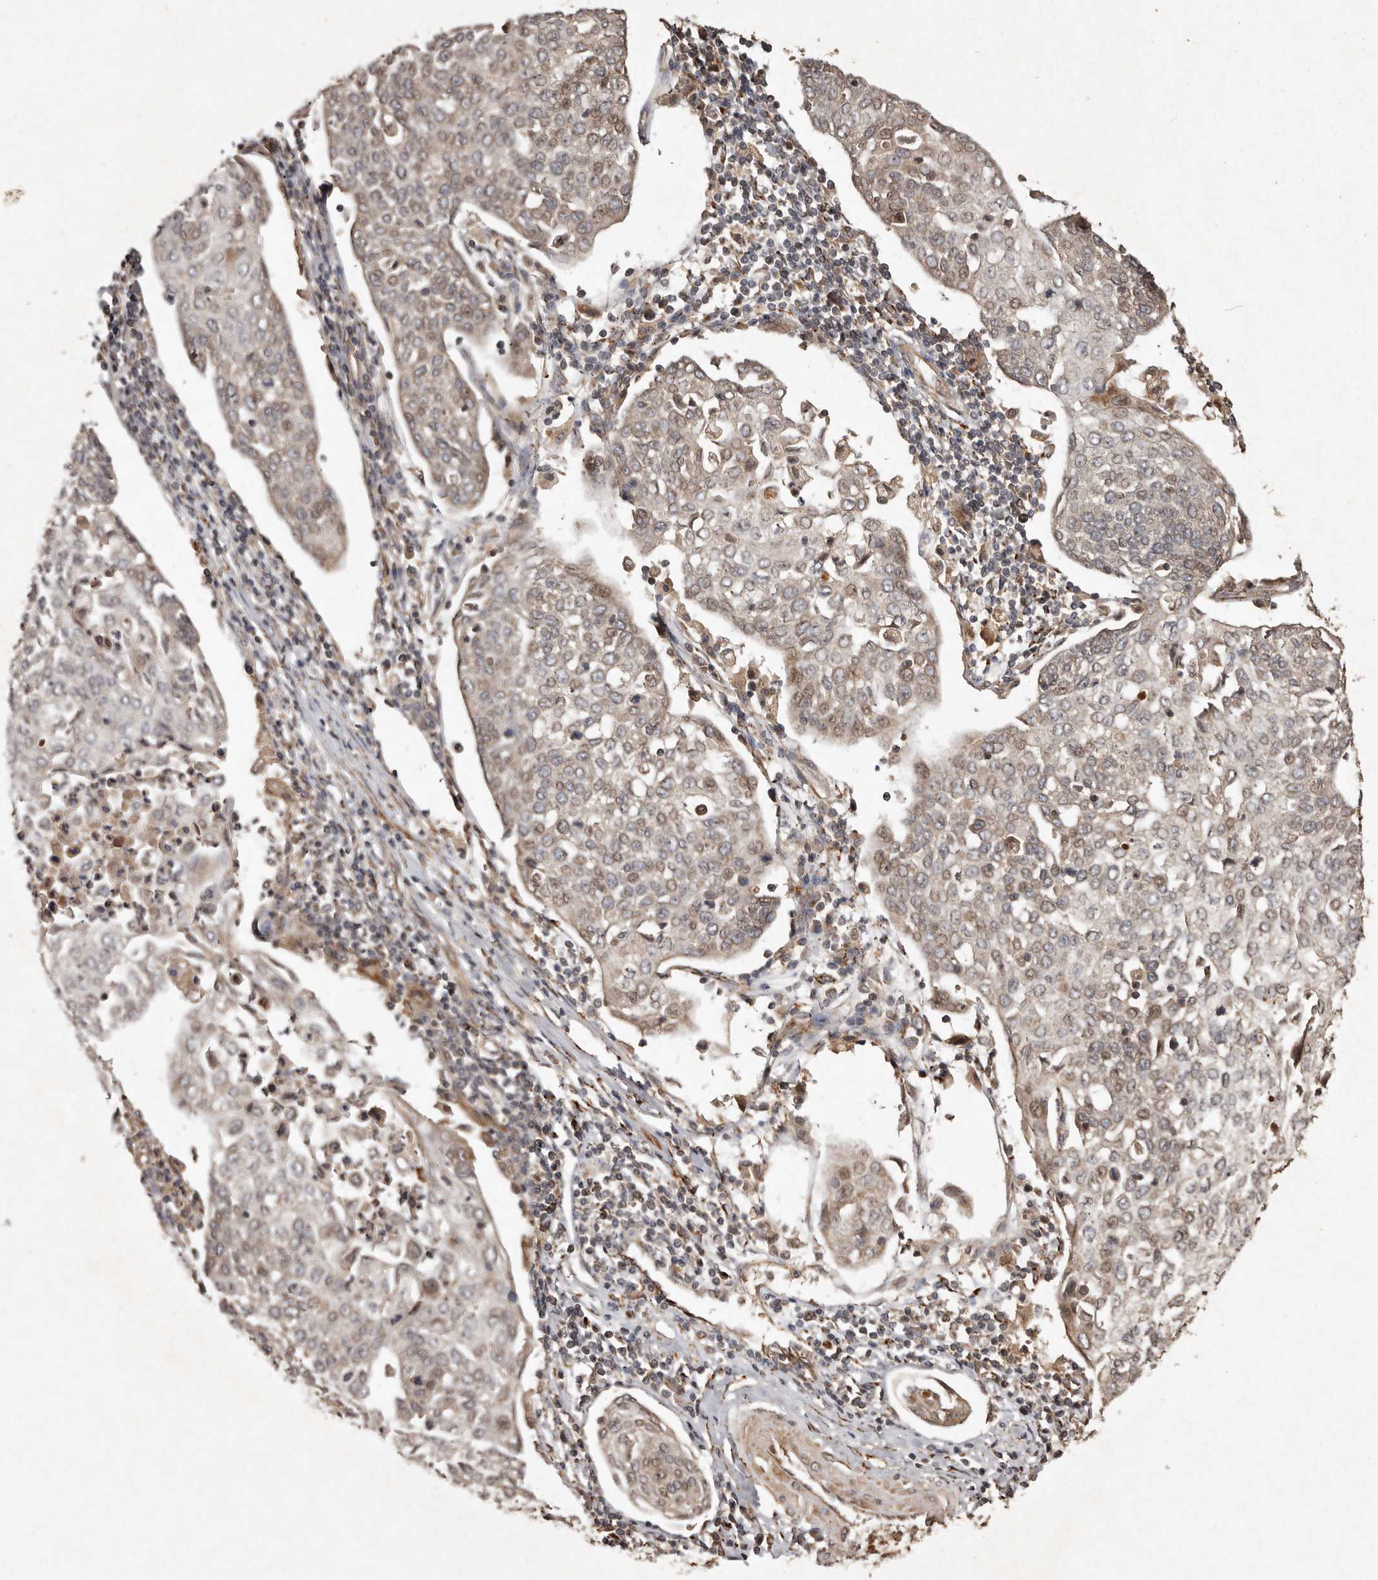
{"staining": {"intensity": "weak", "quantity": "25%-75%", "location": "cytoplasmic/membranous,nuclear"}, "tissue": "cervical cancer", "cell_type": "Tumor cells", "image_type": "cancer", "snomed": [{"axis": "morphology", "description": "Squamous cell carcinoma, NOS"}, {"axis": "topography", "description": "Cervix"}], "caption": "The image shows immunohistochemical staining of cervical cancer (squamous cell carcinoma). There is weak cytoplasmic/membranous and nuclear positivity is seen in about 25%-75% of tumor cells.", "gene": "SEMA3A", "patient": {"sex": "female", "age": 34}}